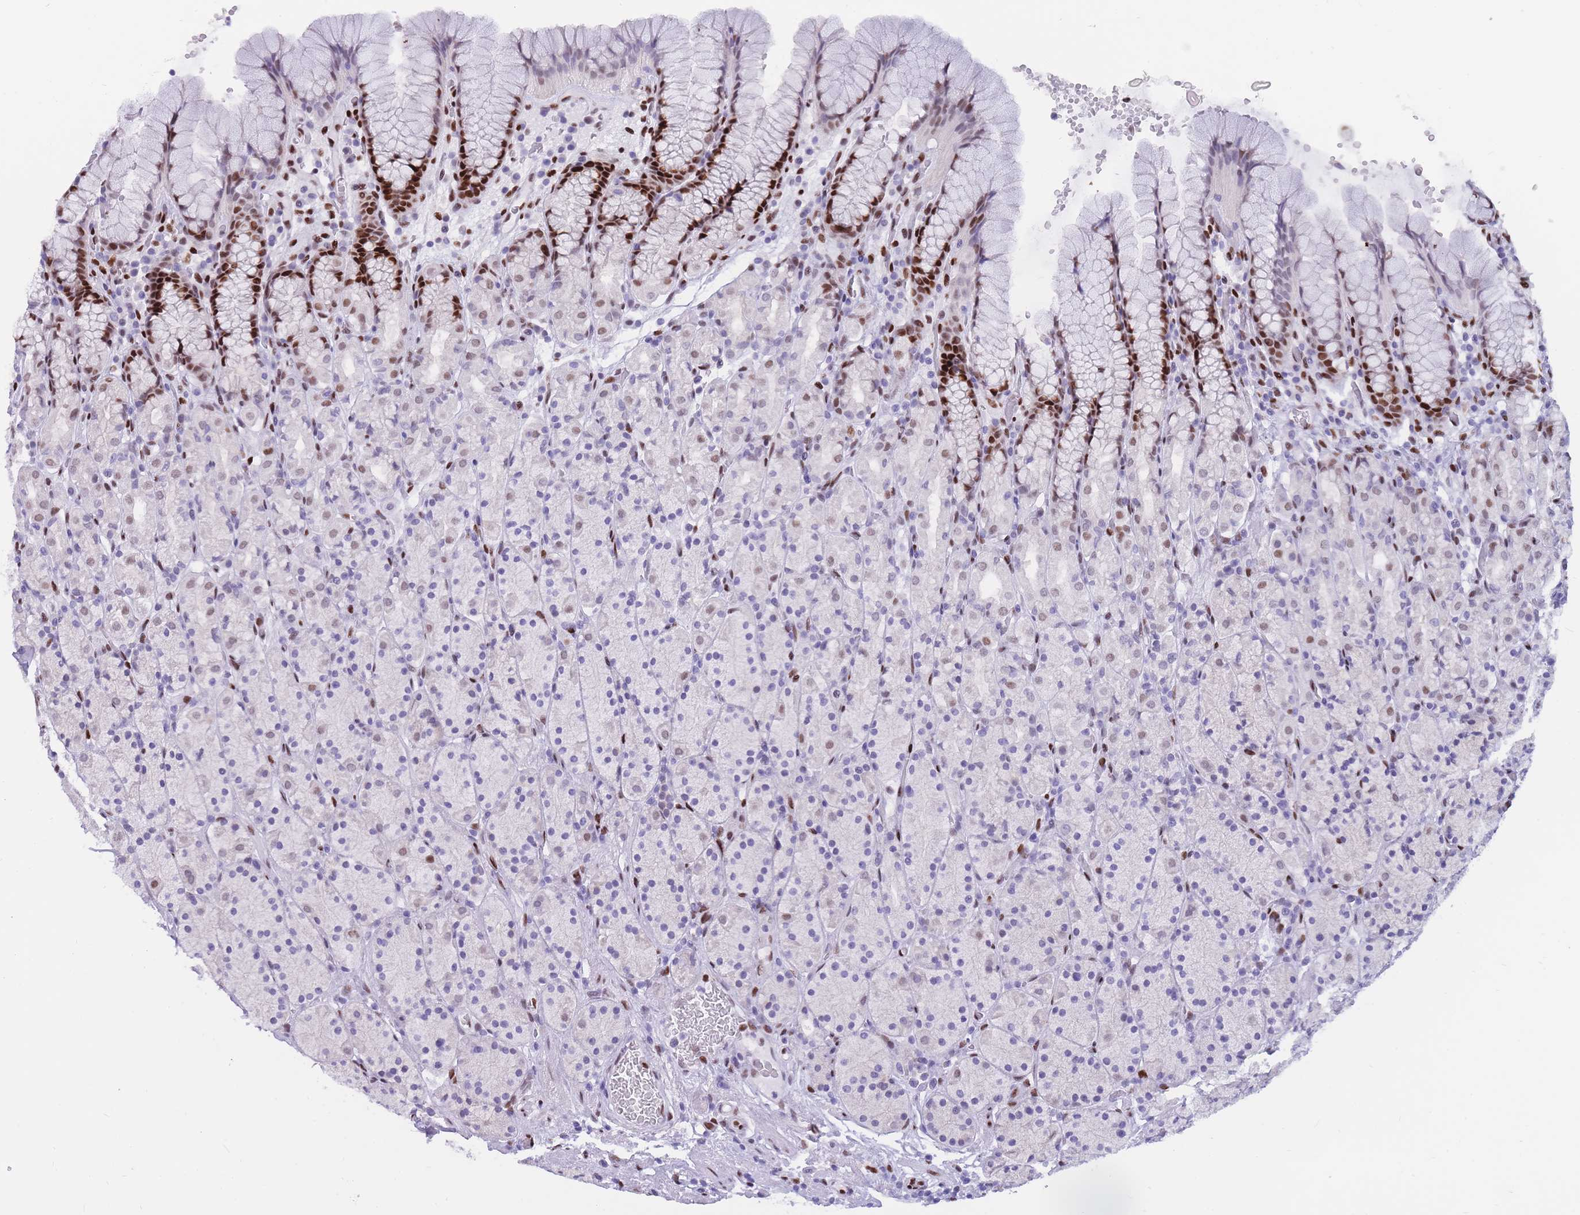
{"staining": {"intensity": "strong", "quantity": "<25%", "location": "nuclear"}, "tissue": "stomach", "cell_type": "Glandular cells", "image_type": "normal", "snomed": [{"axis": "morphology", "description": "Normal tissue, NOS"}, {"axis": "topography", "description": "Stomach, upper"}, {"axis": "topography", "description": "Stomach"}], "caption": "Immunohistochemical staining of benign stomach exhibits strong nuclear protein expression in about <25% of glandular cells.", "gene": "NASP", "patient": {"sex": "male", "age": 62}}